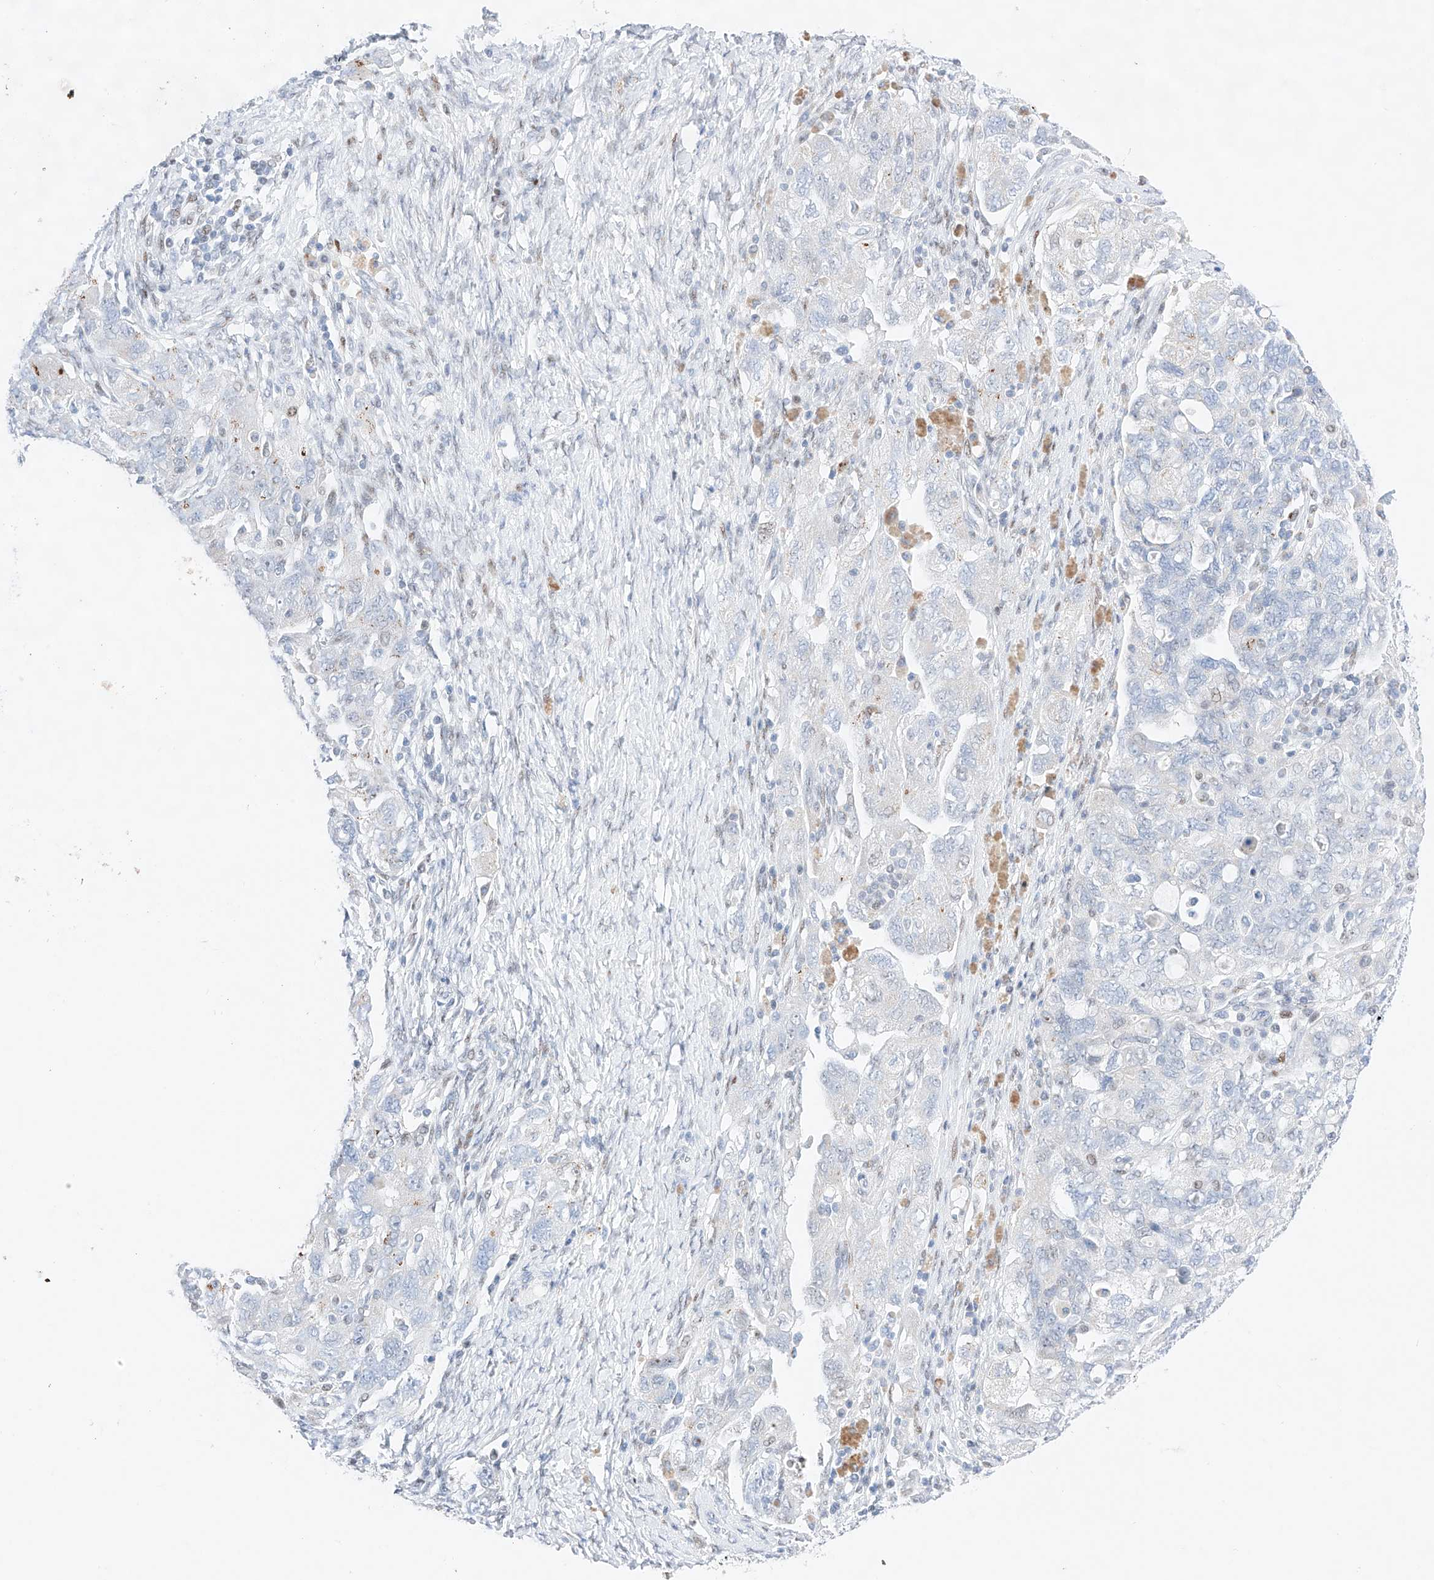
{"staining": {"intensity": "negative", "quantity": "none", "location": "none"}, "tissue": "ovarian cancer", "cell_type": "Tumor cells", "image_type": "cancer", "snomed": [{"axis": "morphology", "description": "Carcinoma, NOS"}, {"axis": "morphology", "description": "Cystadenocarcinoma, serous, NOS"}, {"axis": "topography", "description": "Ovary"}], "caption": "Protein analysis of ovarian serous cystadenocarcinoma reveals no significant positivity in tumor cells.", "gene": "NT5C3B", "patient": {"sex": "female", "age": 69}}